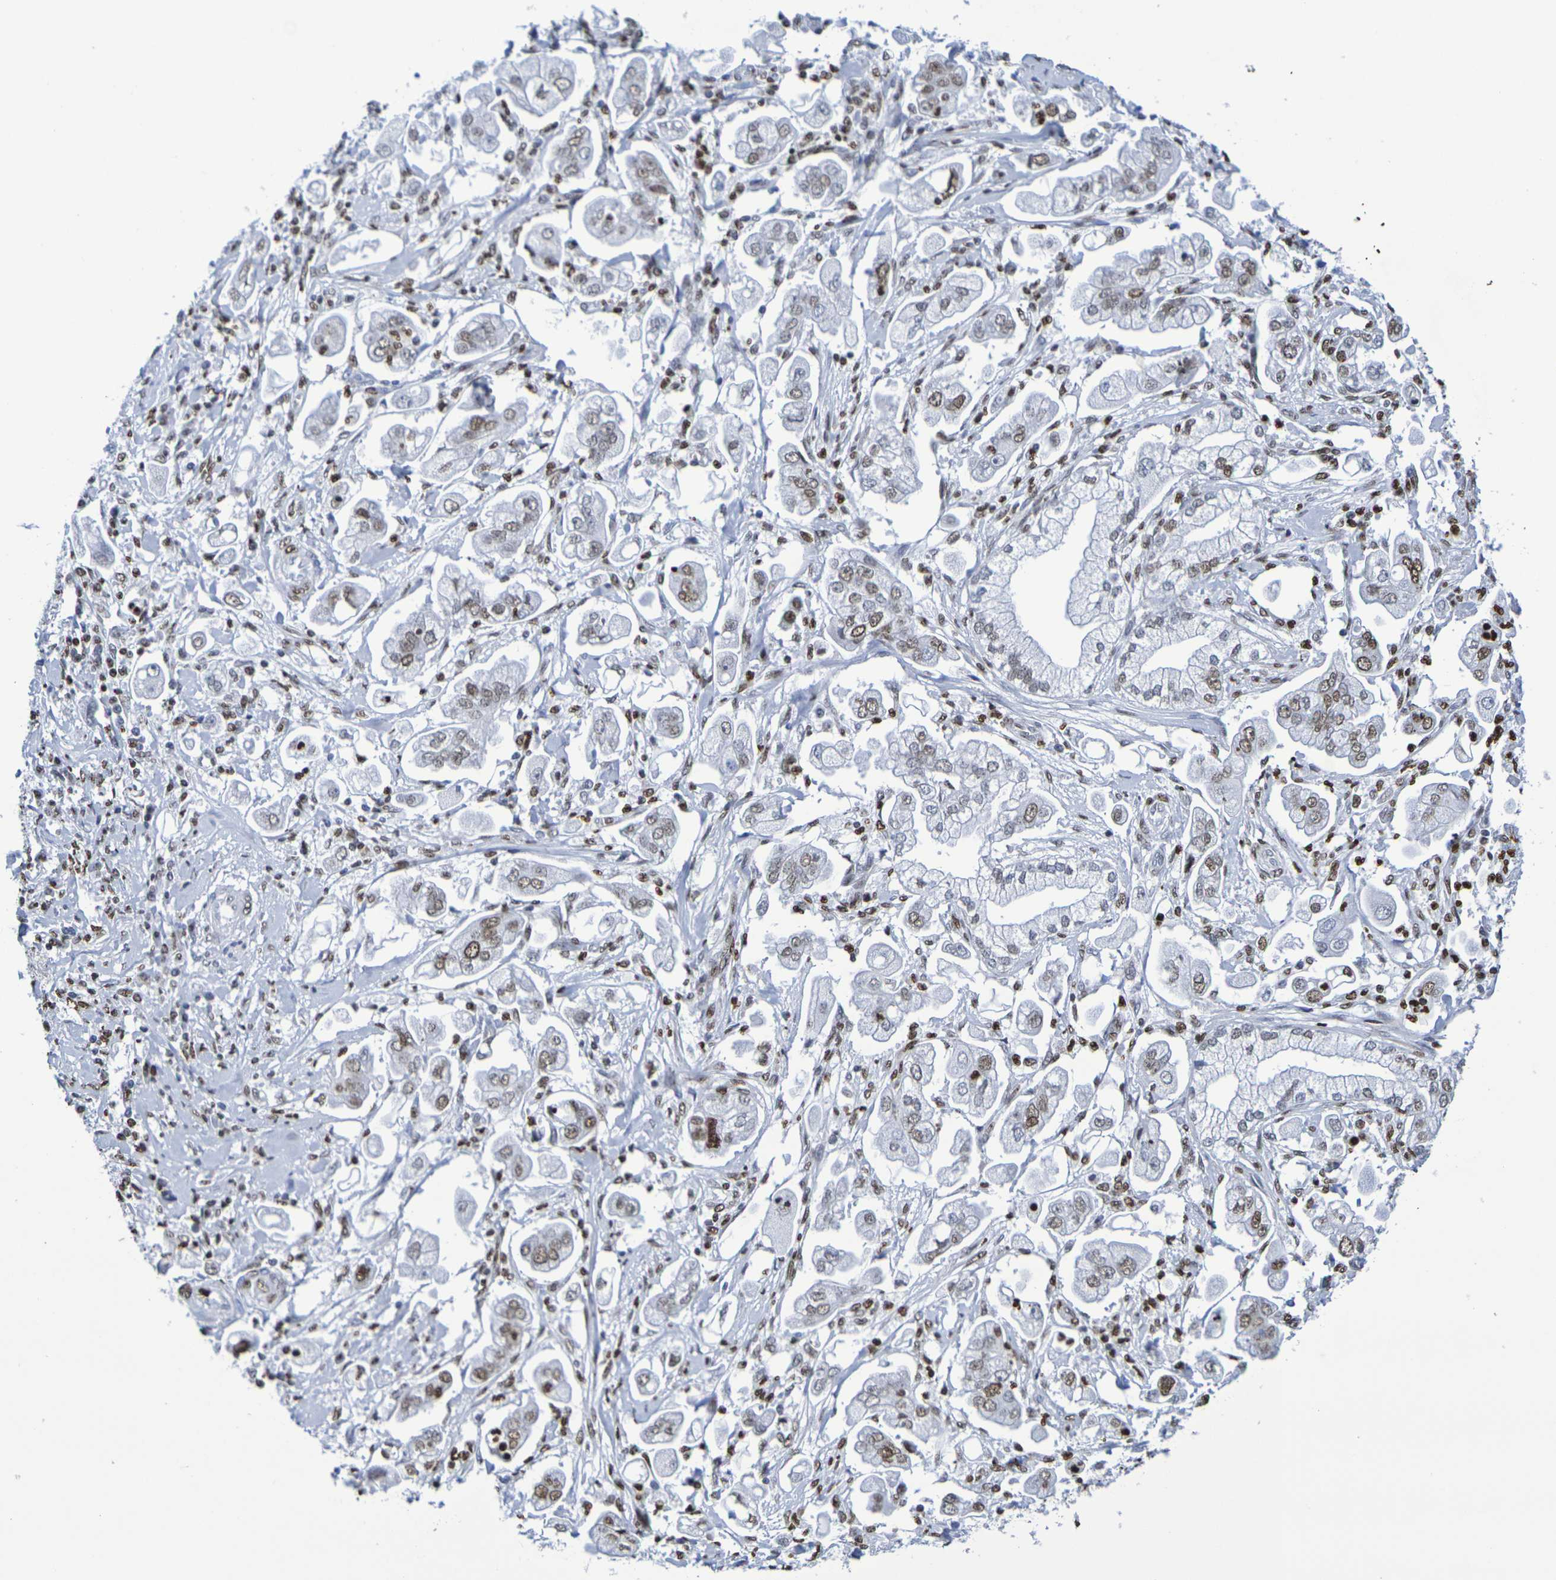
{"staining": {"intensity": "moderate", "quantity": ">75%", "location": "nuclear"}, "tissue": "stomach cancer", "cell_type": "Tumor cells", "image_type": "cancer", "snomed": [{"axis": "morphology", "description": "Adenocarcinoma, NOS"}, {"axis": "topography", "description": "Stomach"}], "caption": "A medium amount of moderate nuclear expression is present in about >75% of tumor cells in stomach cancer tissue. (Brightfield microscopy of DAB IHC at high magnification).", "gene": "H1-5", "patient": {"sex": "male", "age": 62}}